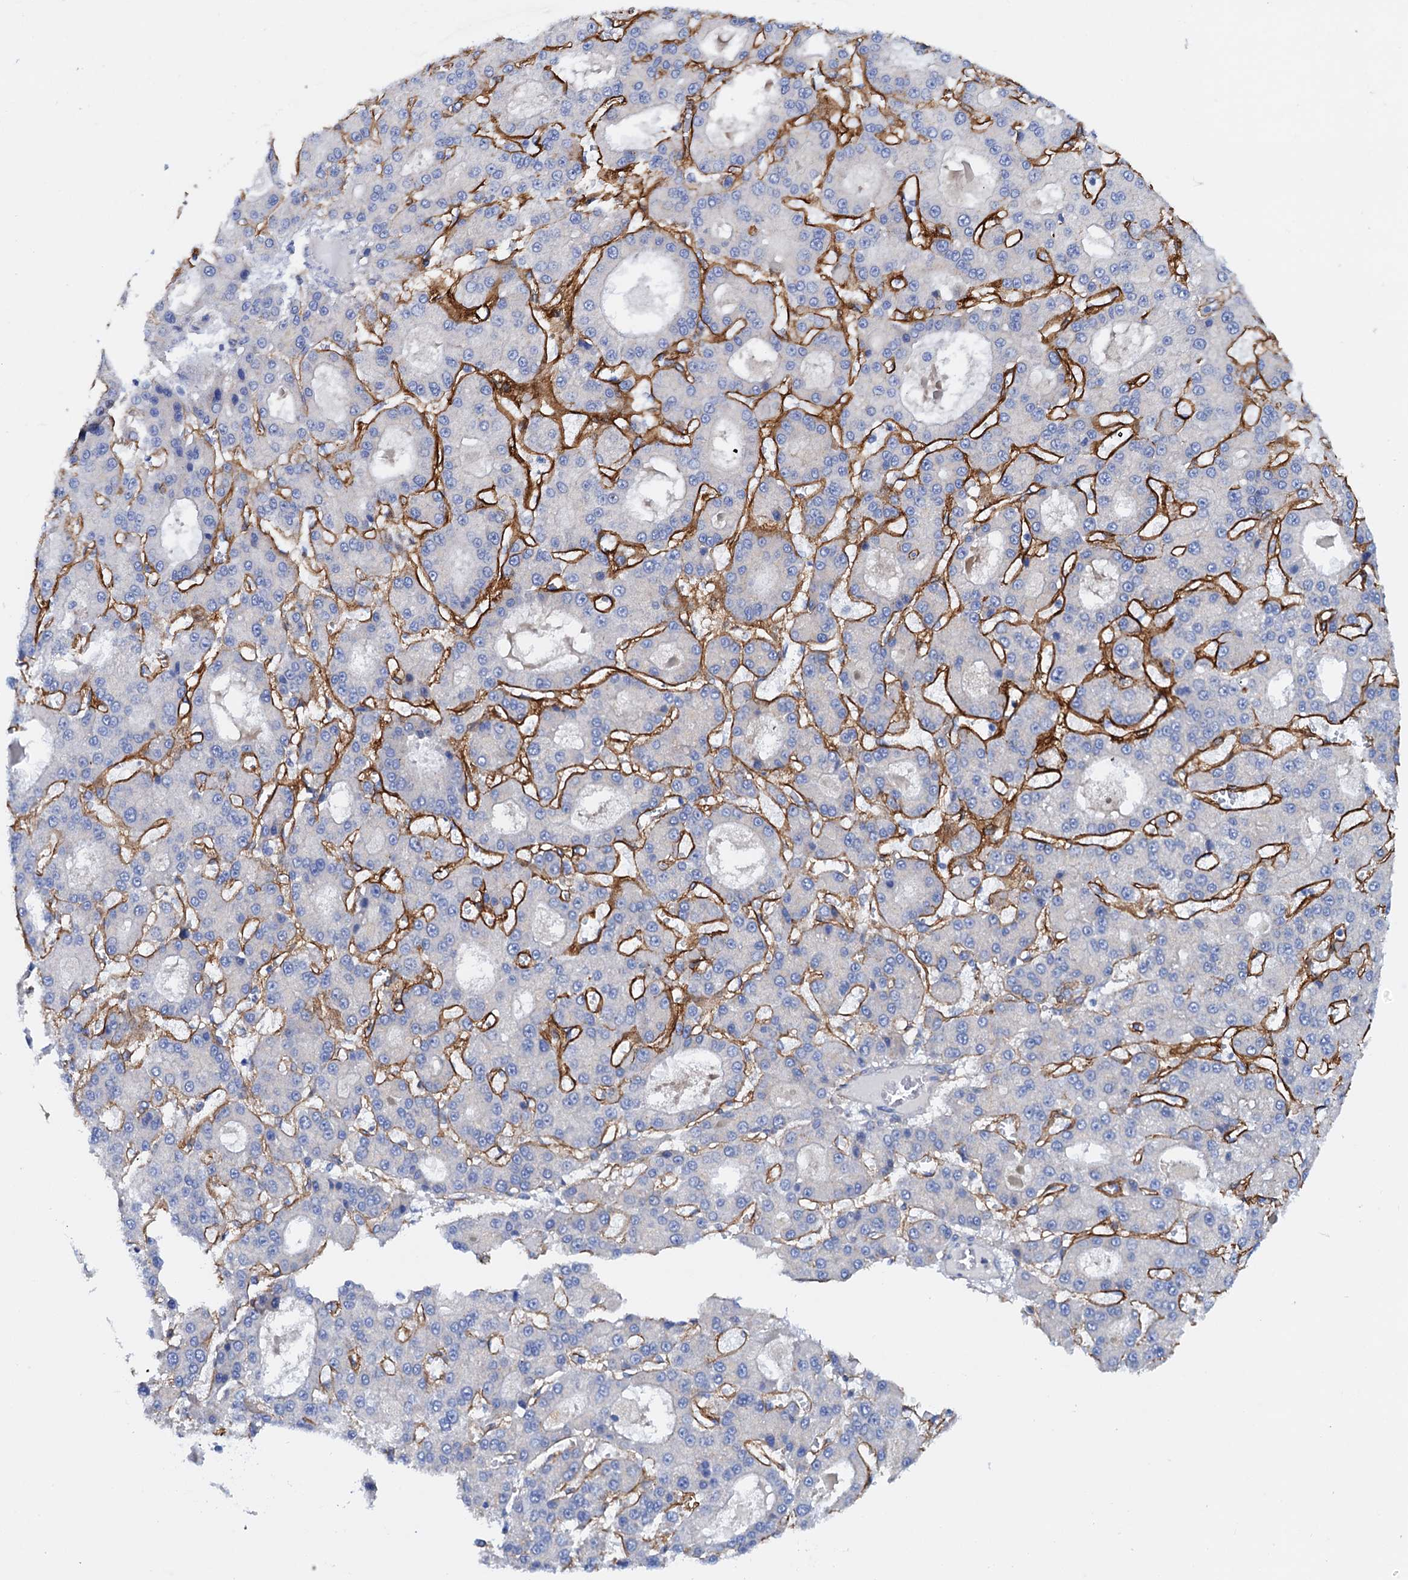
{"staining": {"intensity": "negative", "quantity": "none", "location": "none"}, "tissue": "liver cancer", "cell_type": "Tumor cells", "image_type": "cancer", "snomed": [{"axis": "morphology", "description": "Carcinoma, Hepatocellular, NOS"}, {"axis": "topography", "description": "Liver"}], "caption": "Micrograph shows no protein positivity in tumor cells of liver hepatocellular carcinoma tissue.", "gene": "RASSF9", "patient": {"sex": "male", "age": 70}}